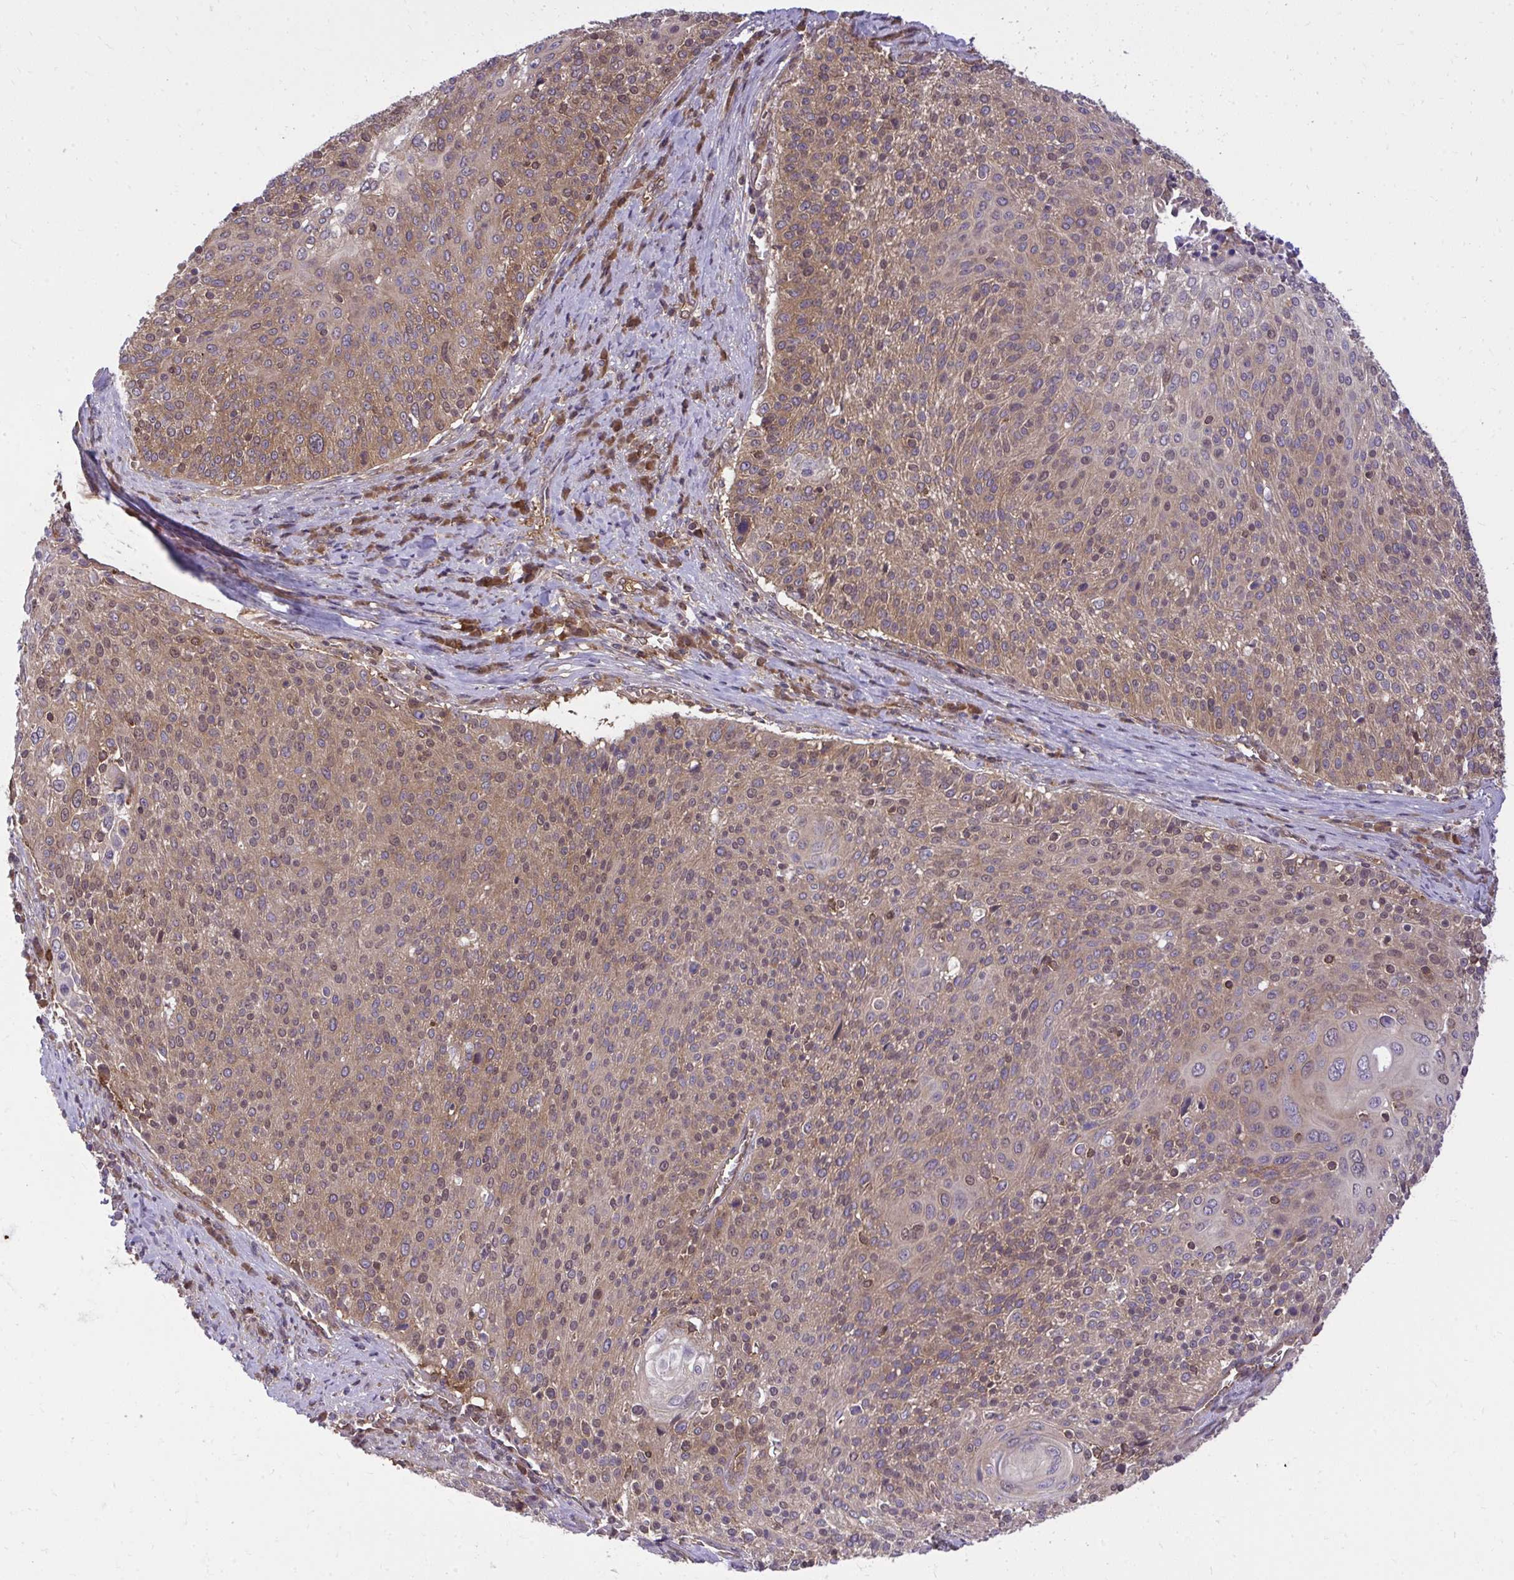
{"staining": {"intensity": "moderate", "quantity": ">75%", "location": "cytoplasmic/membranous"}, "tissue": "cervical cancer", "cell_type": "Tumor cells", "image_type": "cancer", "snomed": [{"axis": "morphology", "description": "Squamous cell carcinoma, NOS"}, {"axis": "topography", "description": "Cervix"}], "caption": "A brown stain shows moderate cytoplasmic/membranous staining of a protein in human squamous cell carcinoma (cervical) tumor cells.", "gene": "PPP5C", "patient": {"sex": "female", "age": 31}}